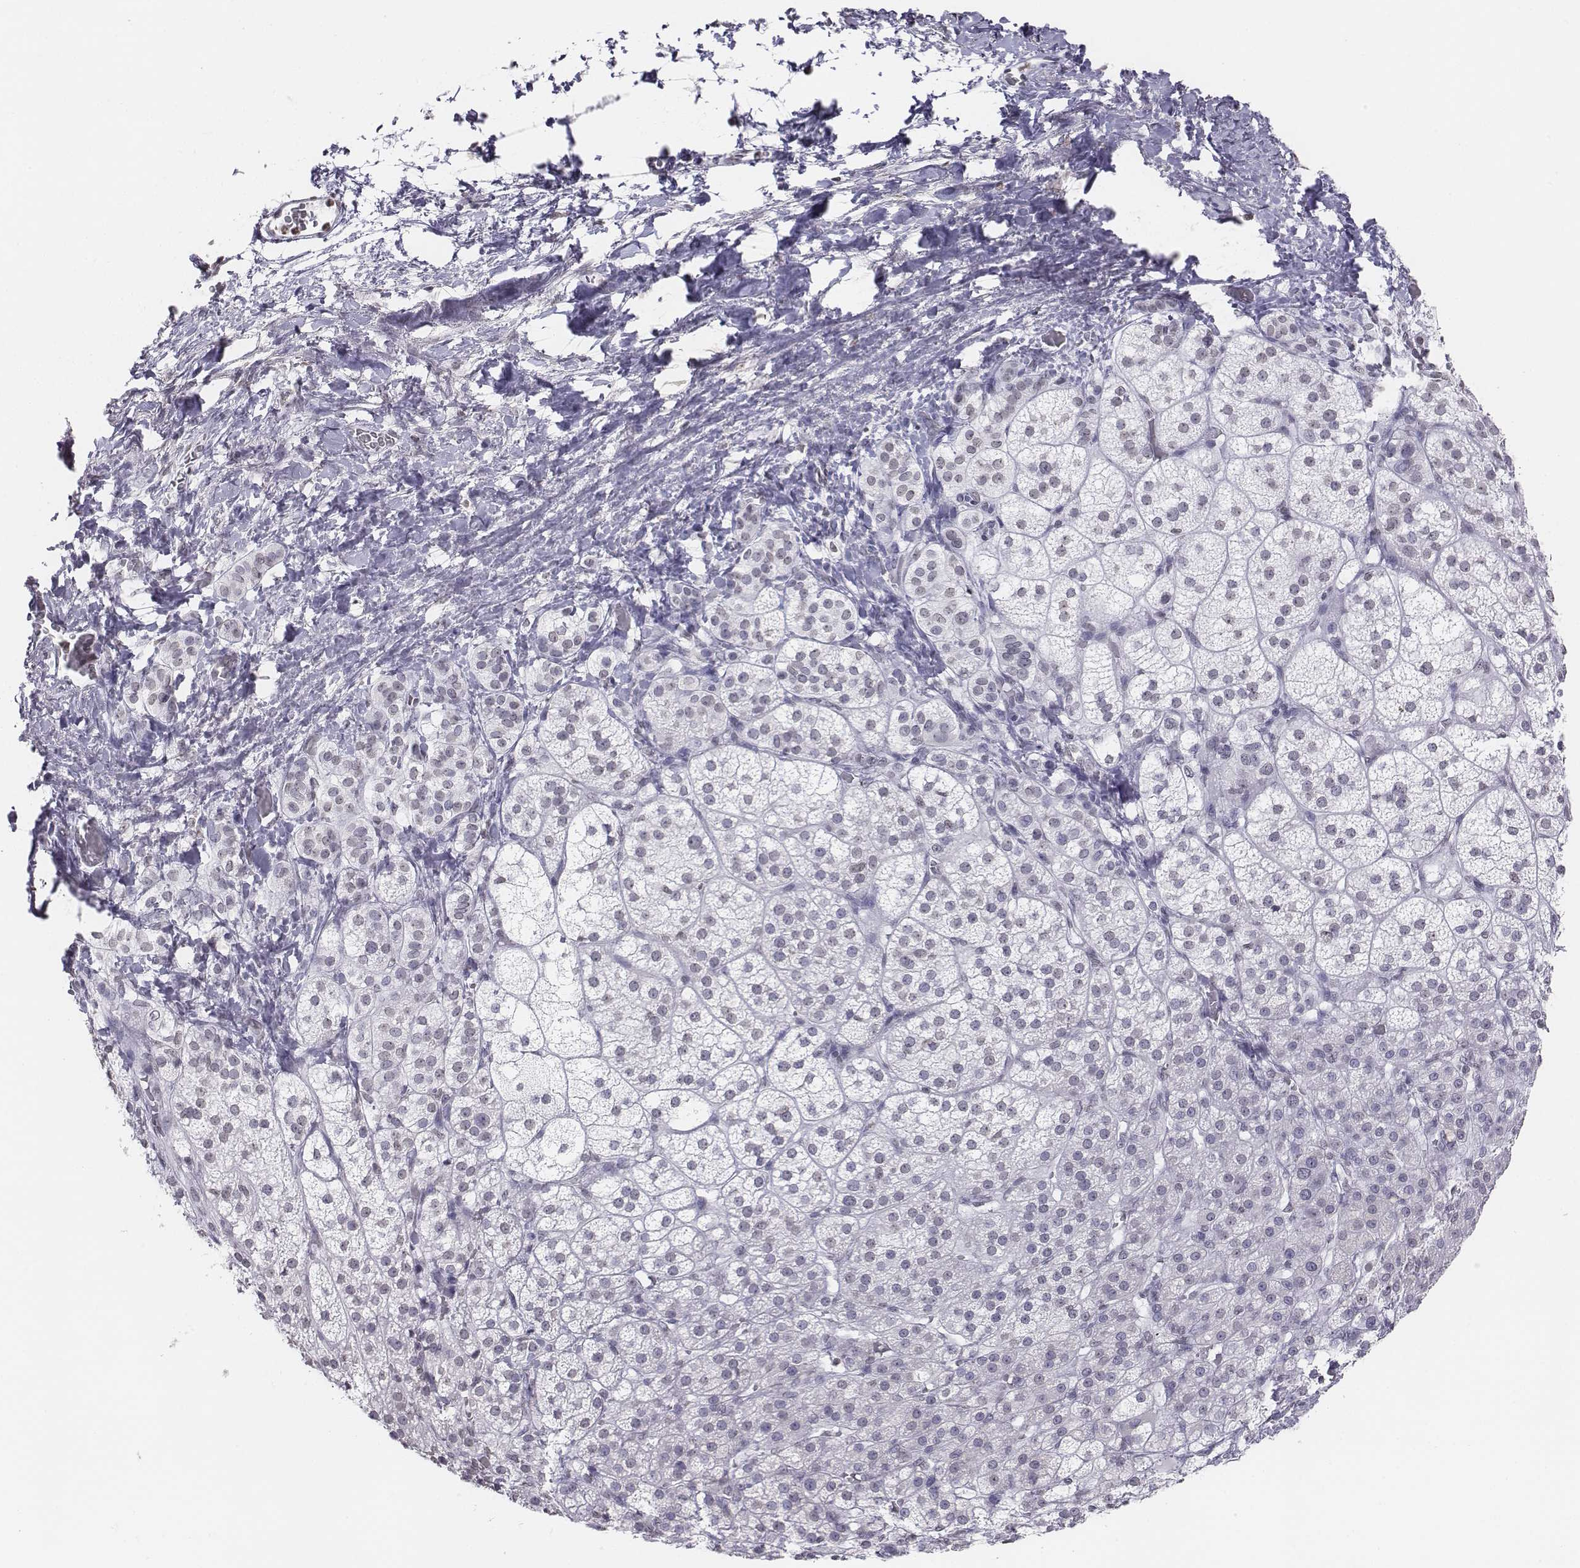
{"staining": {"intensity": "negative", "quantity": "none", "location": "none"}, "tissue": "adrenal gland", "cell_type": "Glandular cells", "image_type": "normal", "snomed": [{"axis": "morphology", "description": "Normal tissue, NOS"}, {"axis": "topography", "description": "Adrenal gland"}], "caption": "IHC of normal human adrenal gland shows no positivity in glandular cells.", "gene": "BARHL1", "patient": {"sex": "female", "age": 60}}